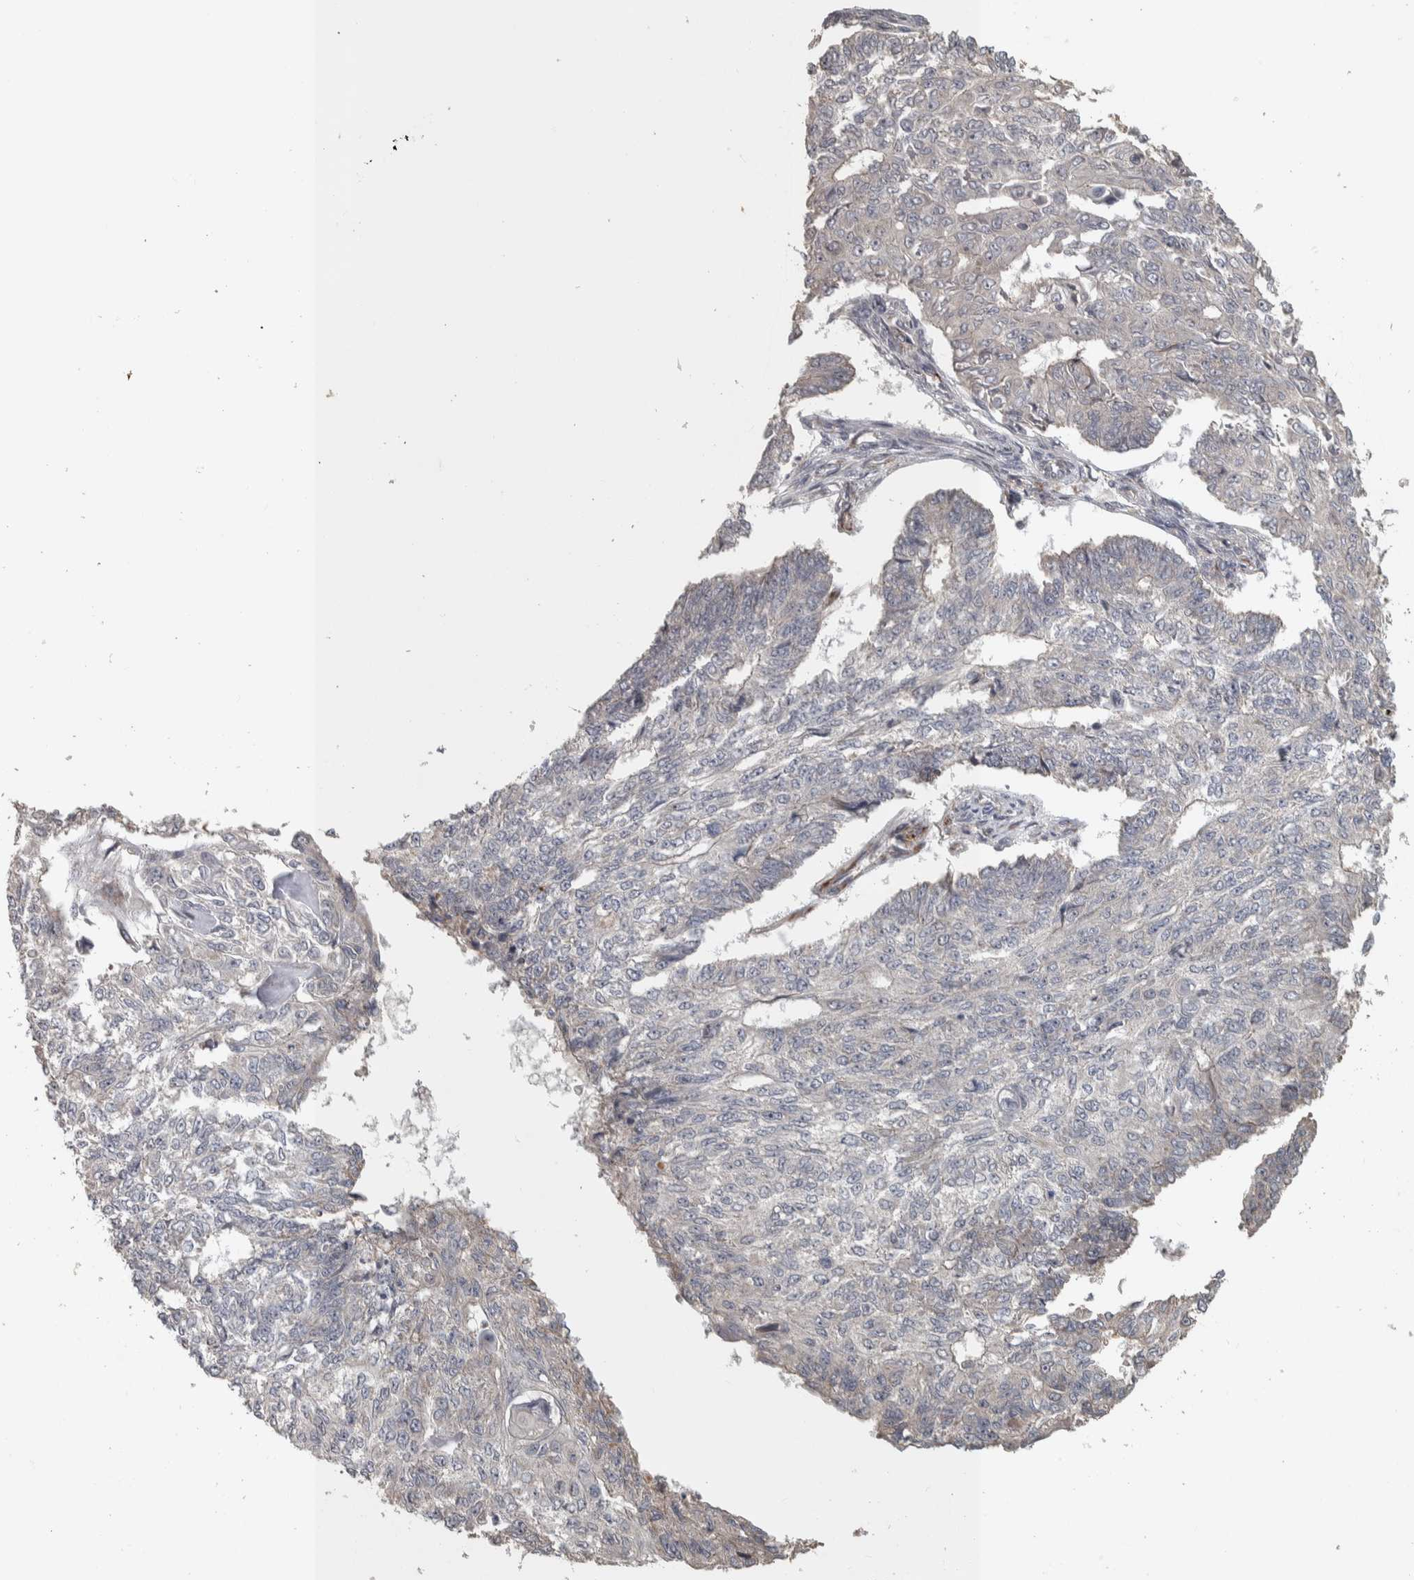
{"staining": {"intensity": "negative", "quantity": "none", "location": "none"}, "tissue": "endometrial cancer", "cell_type": "Tumor cells", "image_type": "cancer", "snomed": [{"axis": "morphology", "description": "Adenocarcinoma, NOS"}, {"axis": "topography", "description": "Endometrium"}], "caption": "High magnification brightfield microscopy of endometrial cancer stained with DAB (brown) and counterstained with hematoxylin (blue): tumor cells show no significant expression. The staining is performed using DAB brown chromogen with nuclei counter-stained in using hematoxylin.", "gene": "ERAL1", "patient": {"sex": "female", "age": 32}}